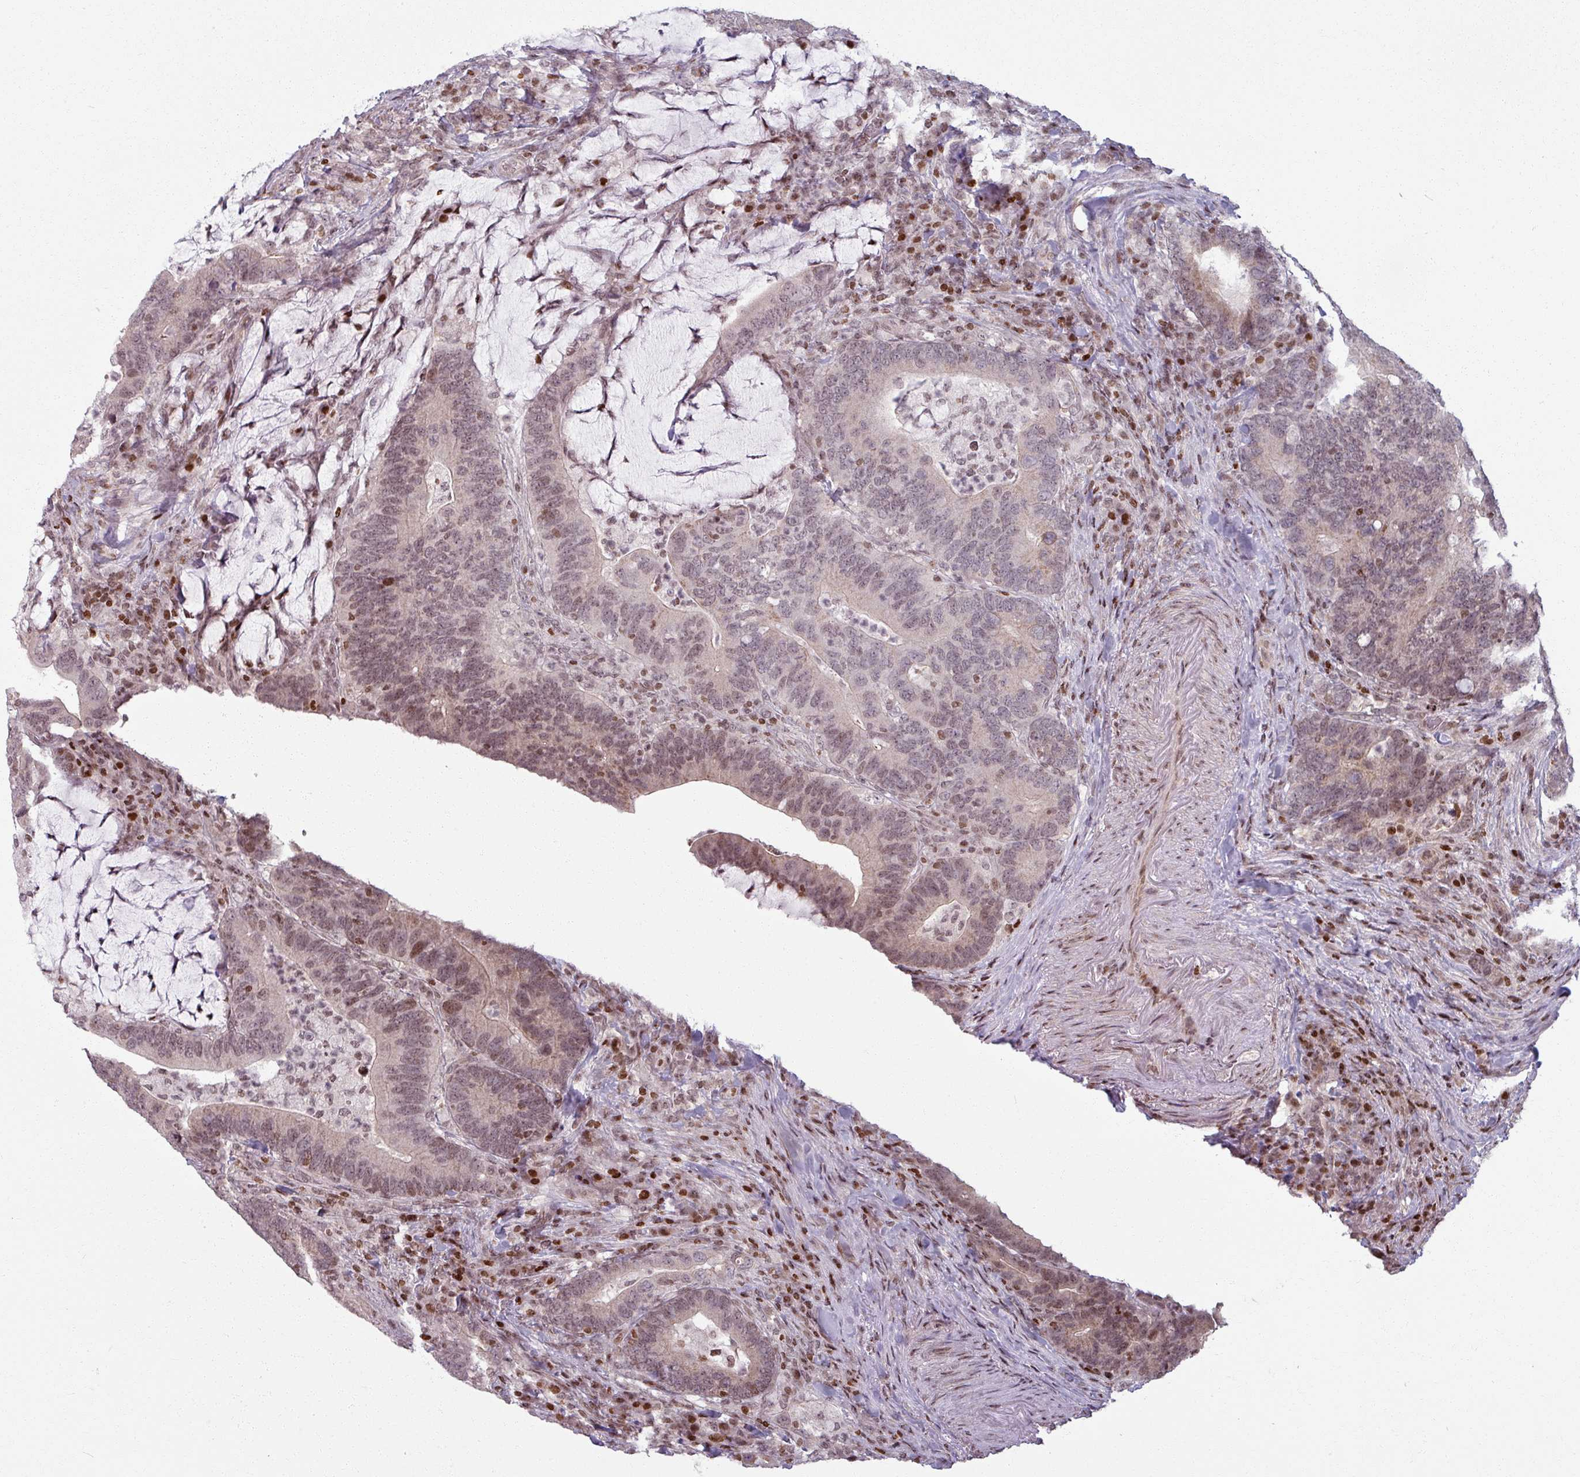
{"staining": {"intensity": "moderate", "quantity": "25%-75%", "location": "nuclear"}, "tissue": "colorectal cancer", "cell_type": "Tumor cells", "image_type": "cancer", "snomed": [{"axis": "morphology", "description": "Adenocarcinoma, NOS"}, {"axis": "topography", "description": "Colon"}], "caption": "The histopathology image exhibits a brown stain indicating the presence of a protein in the nuclear of tumor cells in colorectal cancer. Immunohistochemistry (ihc) stains the protein of interest in brown and the nuclei are stained blue.", "gene": "NCOR1", "patient": {"sex": "female", "age": 66}}